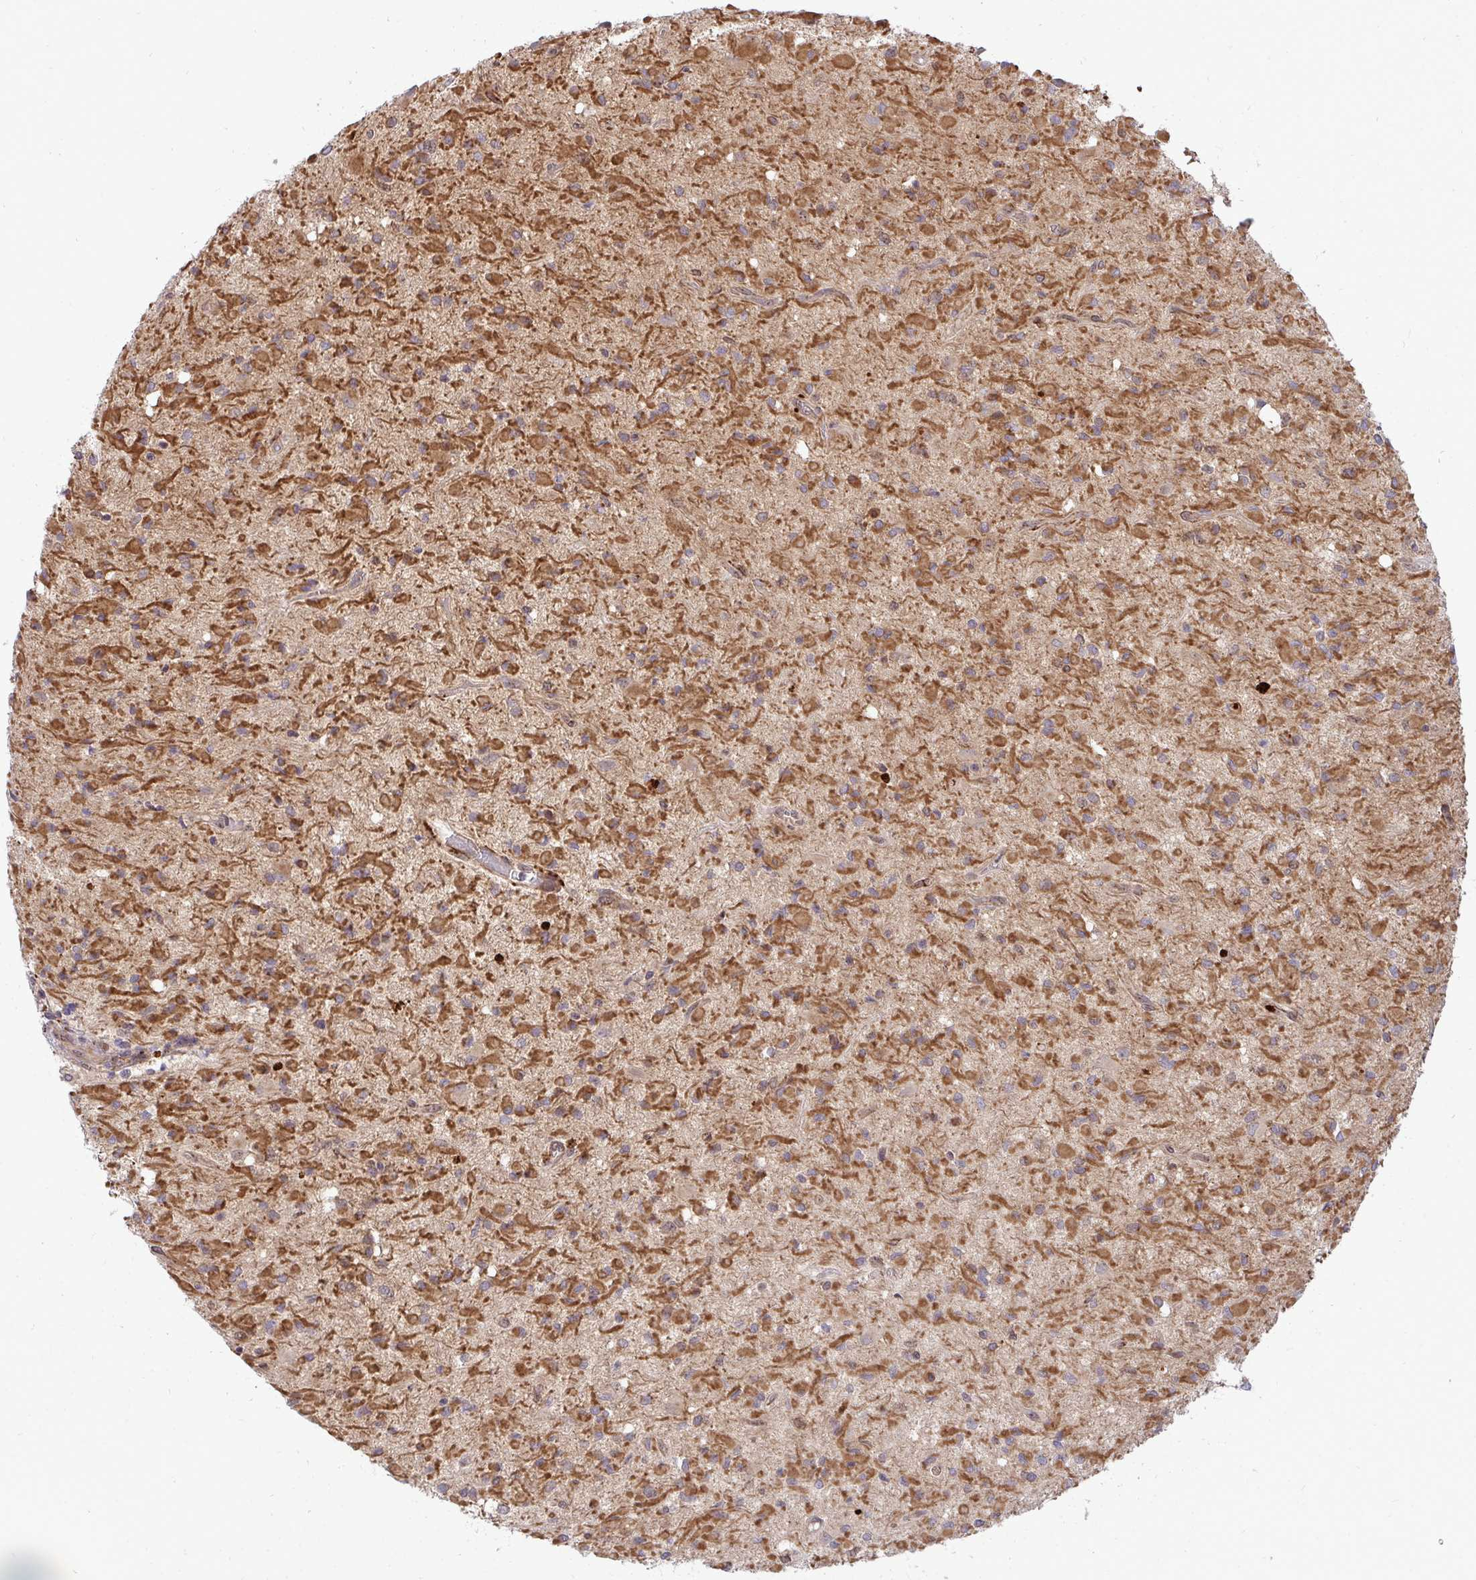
{"staining": {"intensity": "moderate", "quantity": ">75%", "location": "cytoplasmic/membranous"}, "tissue": "glioma", "cell_type": "Tumor cells", "image_type": "cancer", "snomed": [{"axis": "morphology", "description": "Glioma, malignant, Low grade"}, {"axis": "topography", "description": "Brain"}], "caption": "Protein expression analysis of glioma shows moderate cytoplasmic/membranous expression in approximately >75% of tumor cells. Nuclei are stained in blue.", "gene": "TRIM44", "patient": {"sex": "female", "age": 33}}